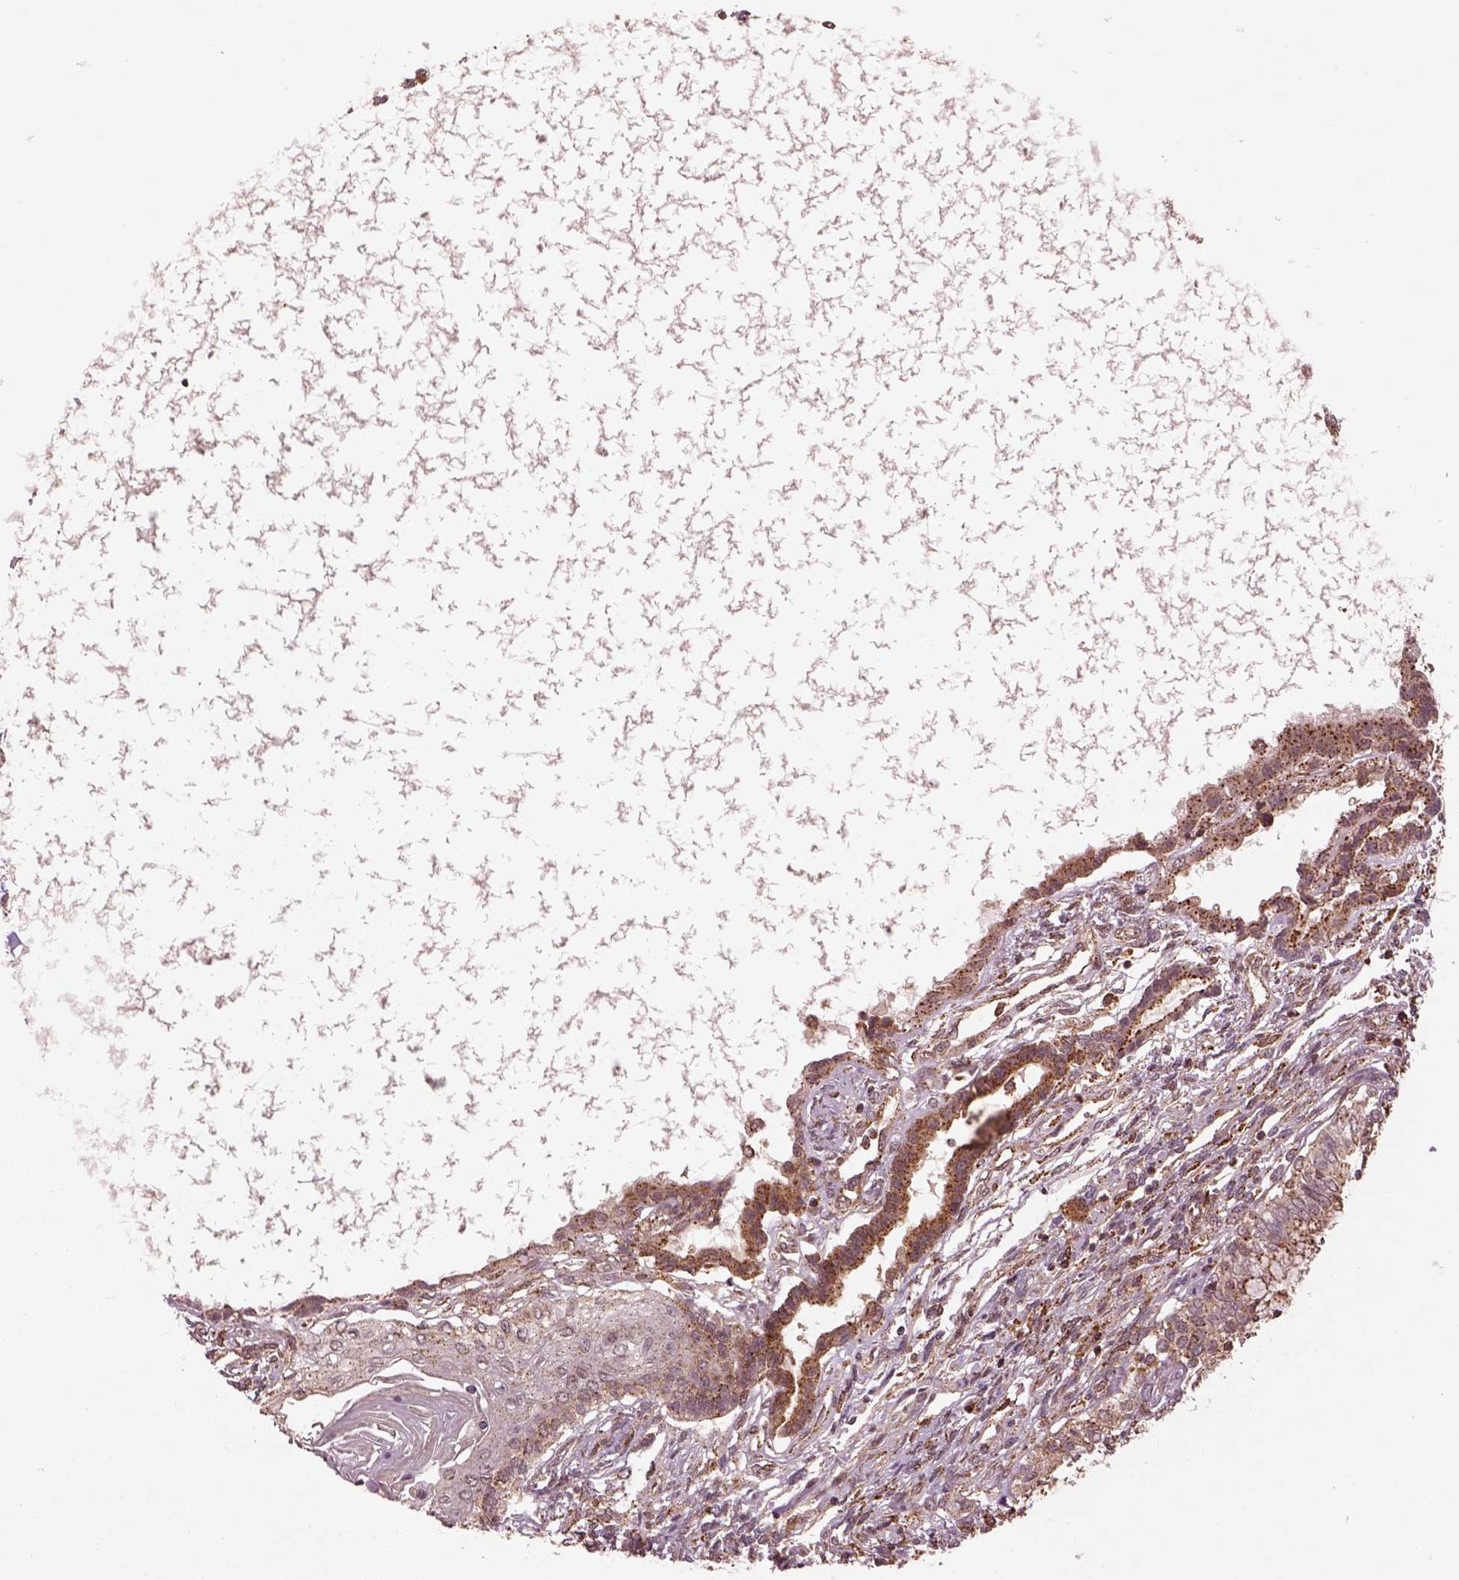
{"staining": {"intensity": "moderate", "quantity": "<25%", "location": "cytoplasmic/membranous"}, "tissue": "testis cancer", "cell_type": "Tumor cells", "image_type": "cancer", "snomed": [{"axis": "morphology", "description": "Carcinoma, Embryonal, NOS"}, {"axis": "topography", "description": "Testis"}], "caption": "Approximately <25% of tumor cells in testis cancer (embryonal carcinoma) exhibit moderate cytoplasmic/membranous protein positivity as visualized by brown immunohistochemical staining.", "gene": "WASHC2A", "patient": {"sex": "male", "age": 37}}